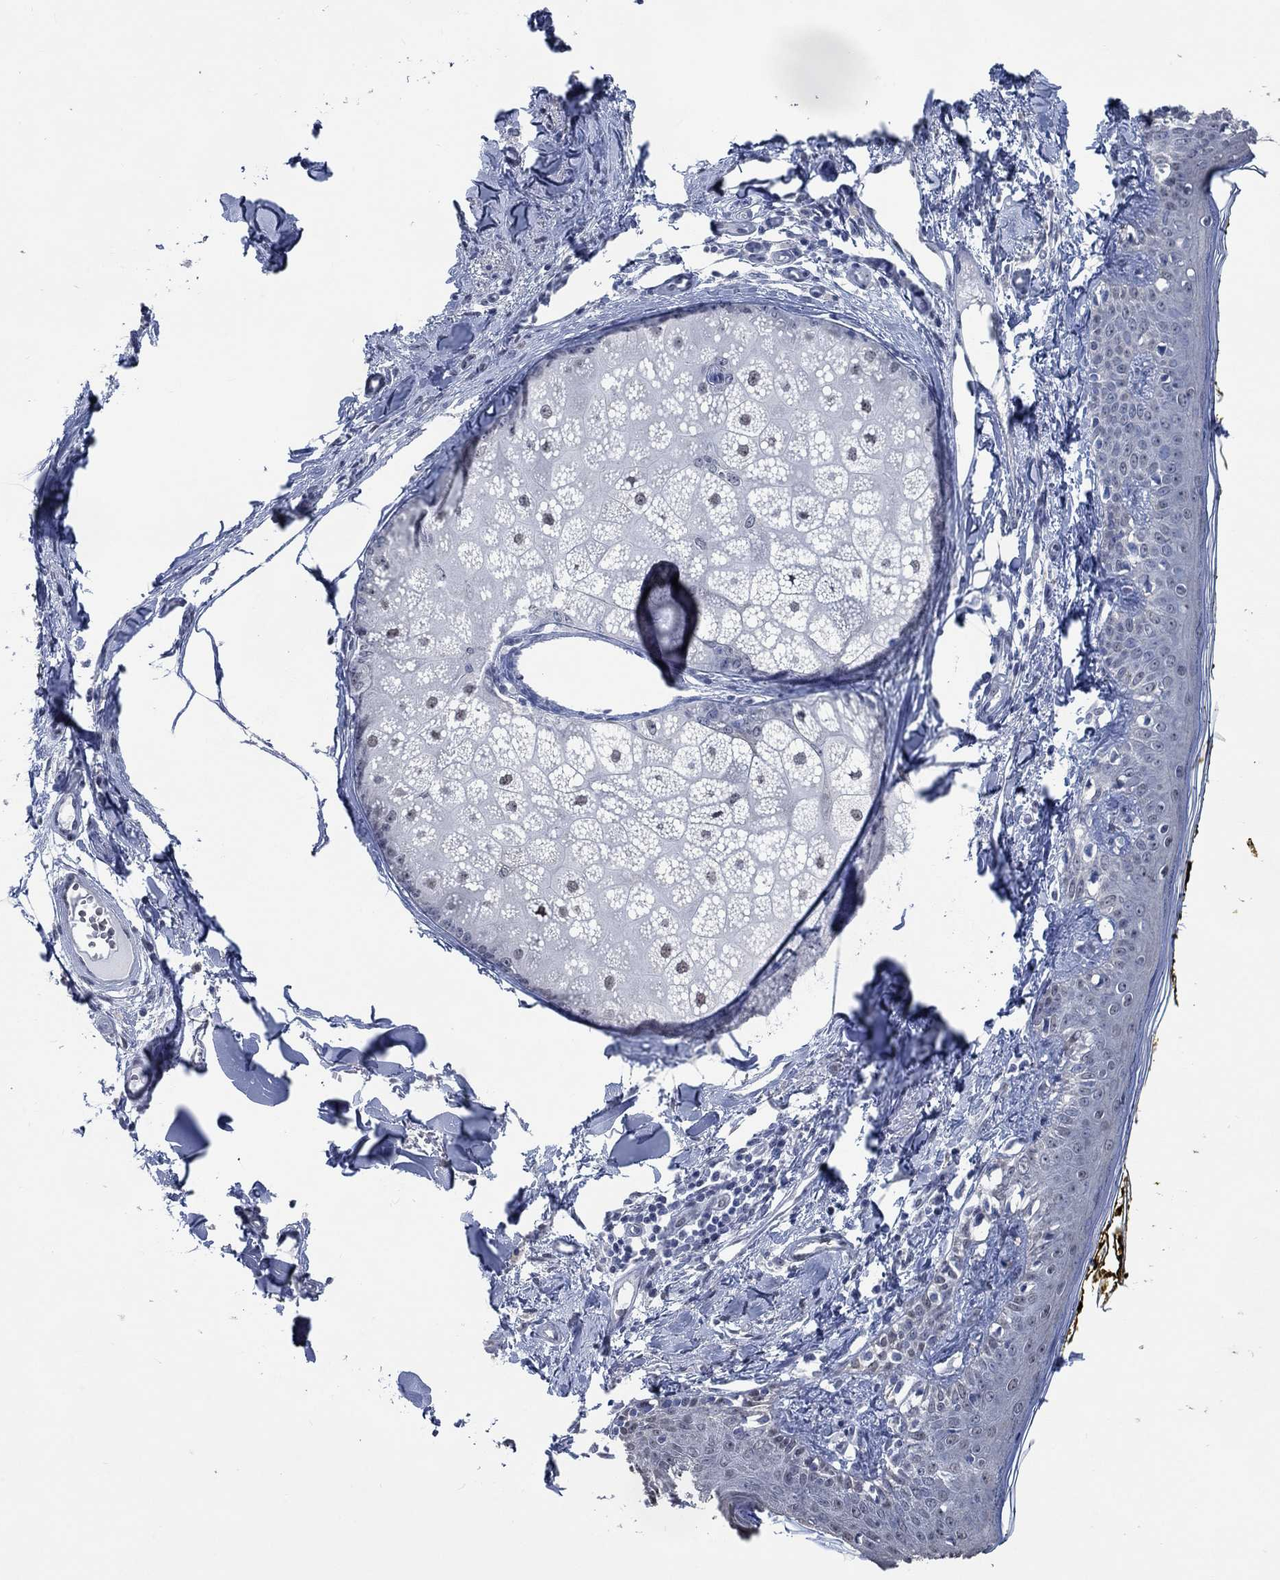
{"staining": {"intensity": "negative", "quantity": "none", "location": "none"}, "tissue": "skin", "cell_type": "Fibroblasts", "image_type": "normal", "snomed": [{"axis": "morphology", "description": "Normal tissue, NOS"}, {"axis": "topography", "description": "Skin"}], "caption": "This is an immunohistochemistry image of normal skin. There is no positivity in fibroblasts.", "gene": "OBSCN", "patient": {"sex": "male", "age": 76}}